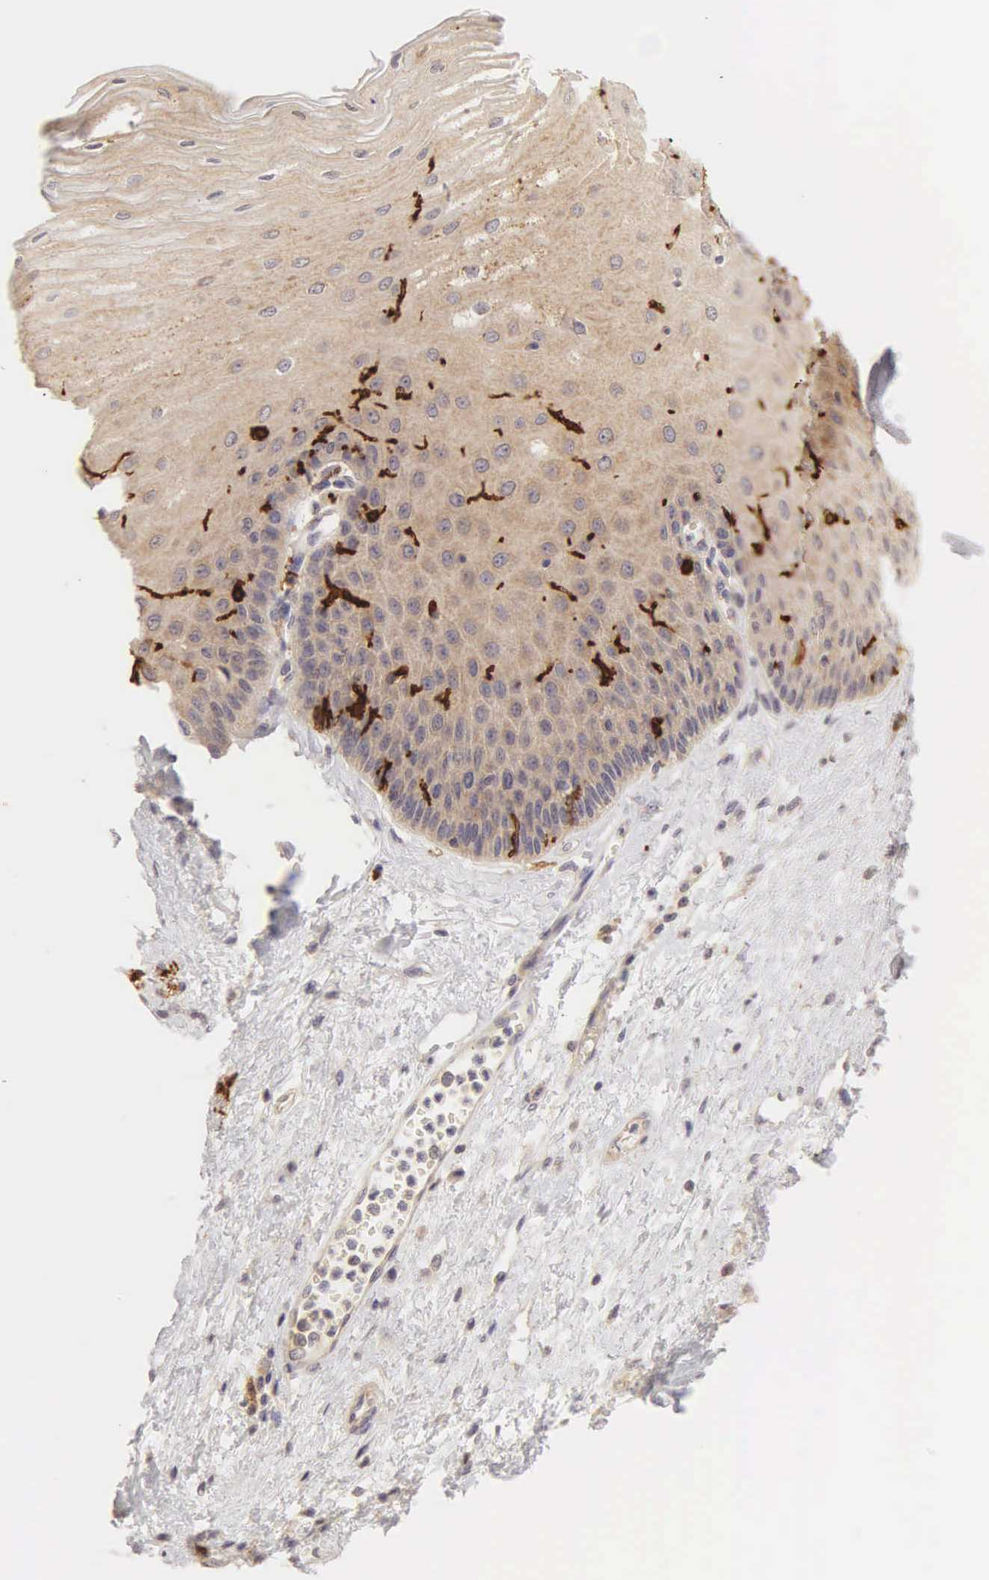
{"staining": {"intensity": "weak", "quantity": "<25%", "location": "cytoplasmic/membranous"}, "tissue": "esophagus", "cell_type": "Squamous epithelial cells", "image_type": "normal", "snomed": [{"axis": "morphology", "description": "Normal tissue, NOS"}, {"axis": "topography", "description": "Esophagus"}], "caption": "Esophagus stained for a protein using IHC displays no positivity squamous epithelial cells.", "gene": "CD1A", "patient": {"sex": "male", "age": 65}}